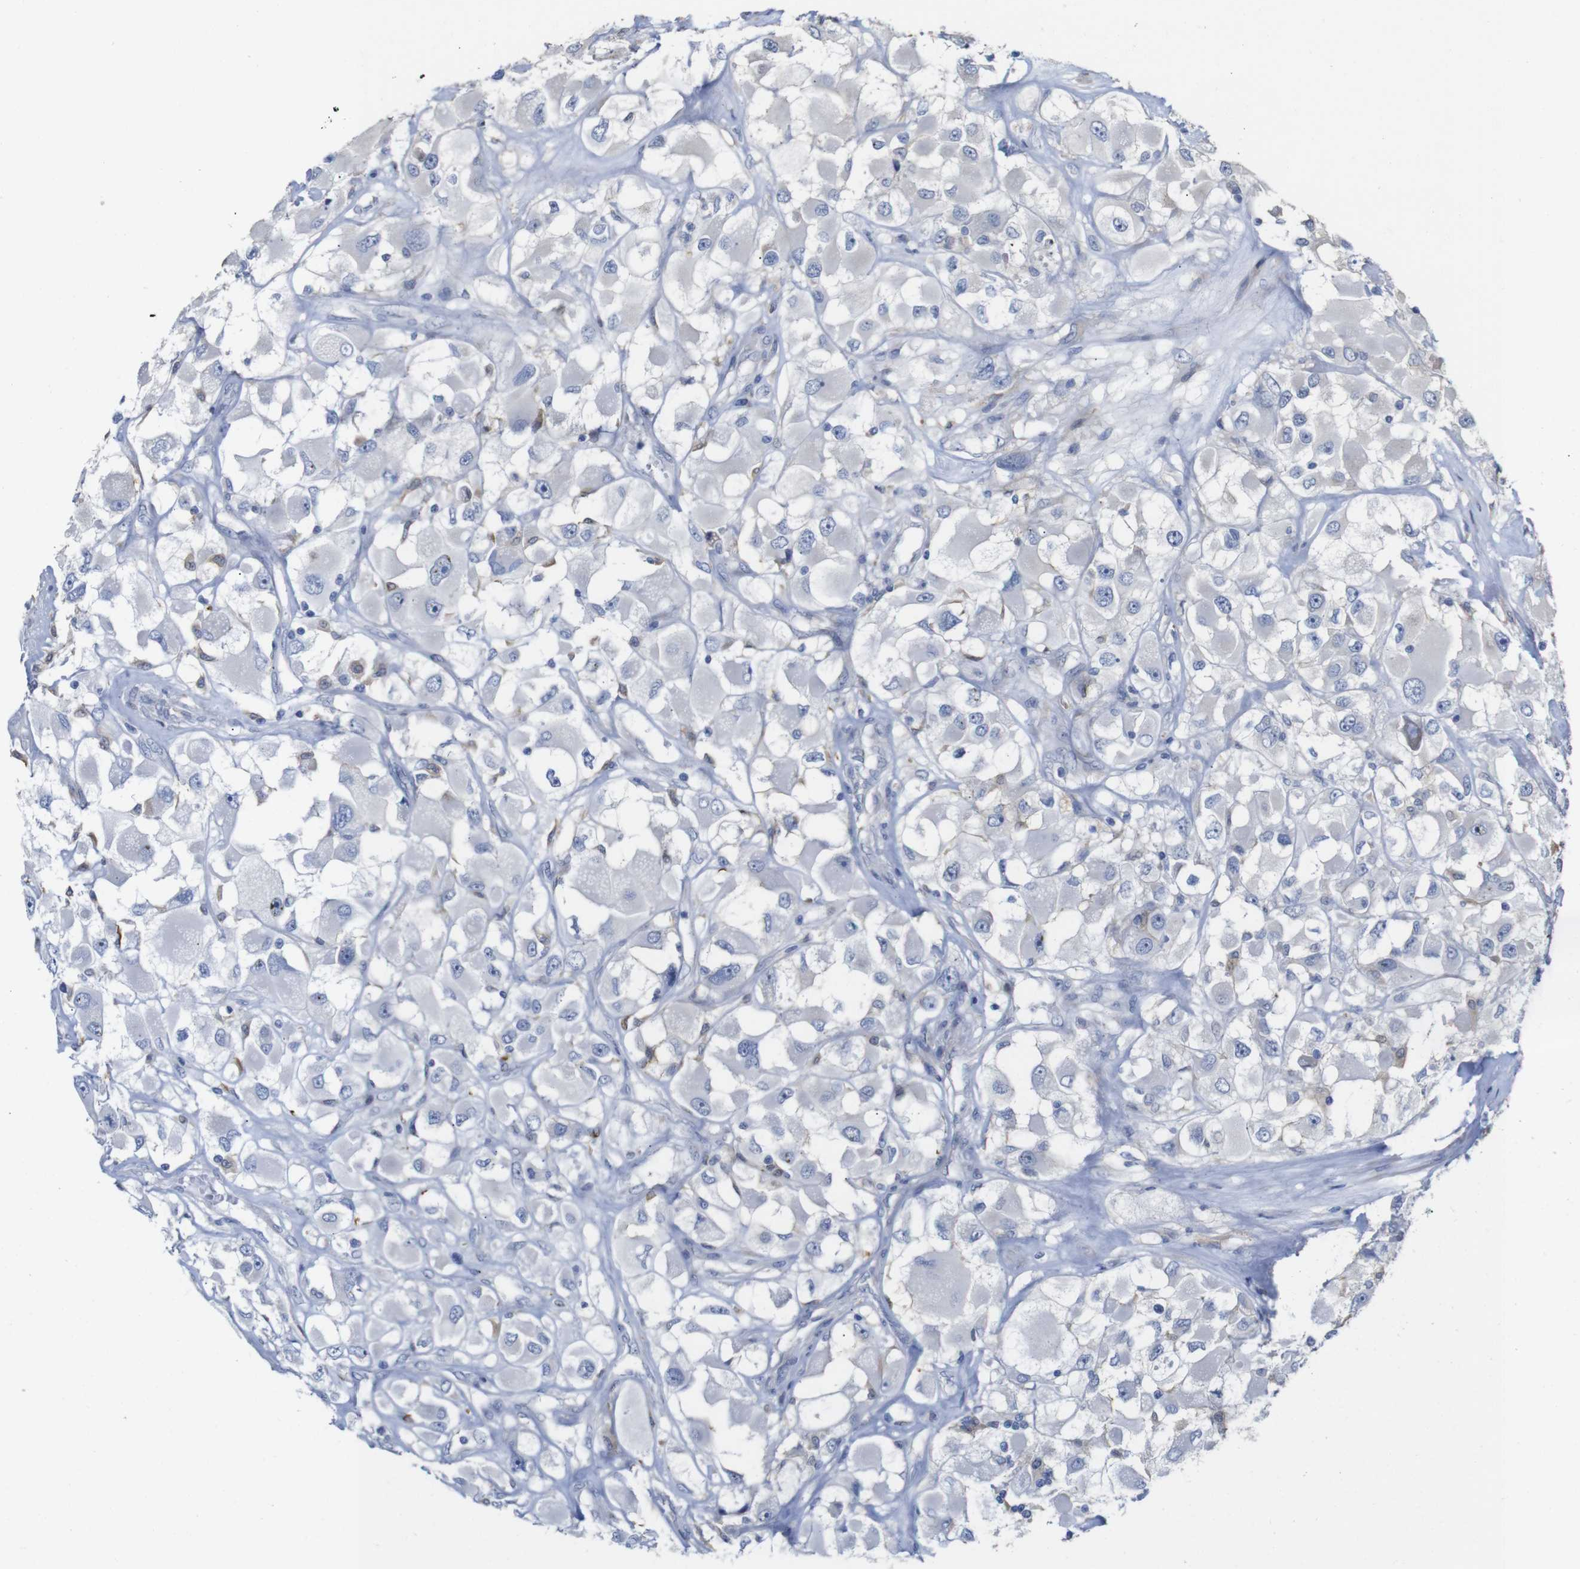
{"staining": {"intensity": "negative", "quantity": "none", "location": "none"}, "tissue": "renal cancer", "cell_type": "Tumor cells", "image_type": "cancer", "snomed": [{"axis": "morphology", "description": "Adenocarcinoma, NOS"}, {"axis": "topography", "description": "Kidney"}], "caption": "An image of human renal adenocarcinoma is negative for staining in tumor cells.", "gene": "TCEAL9", "patient": {"sex": "female", "age": 52}}